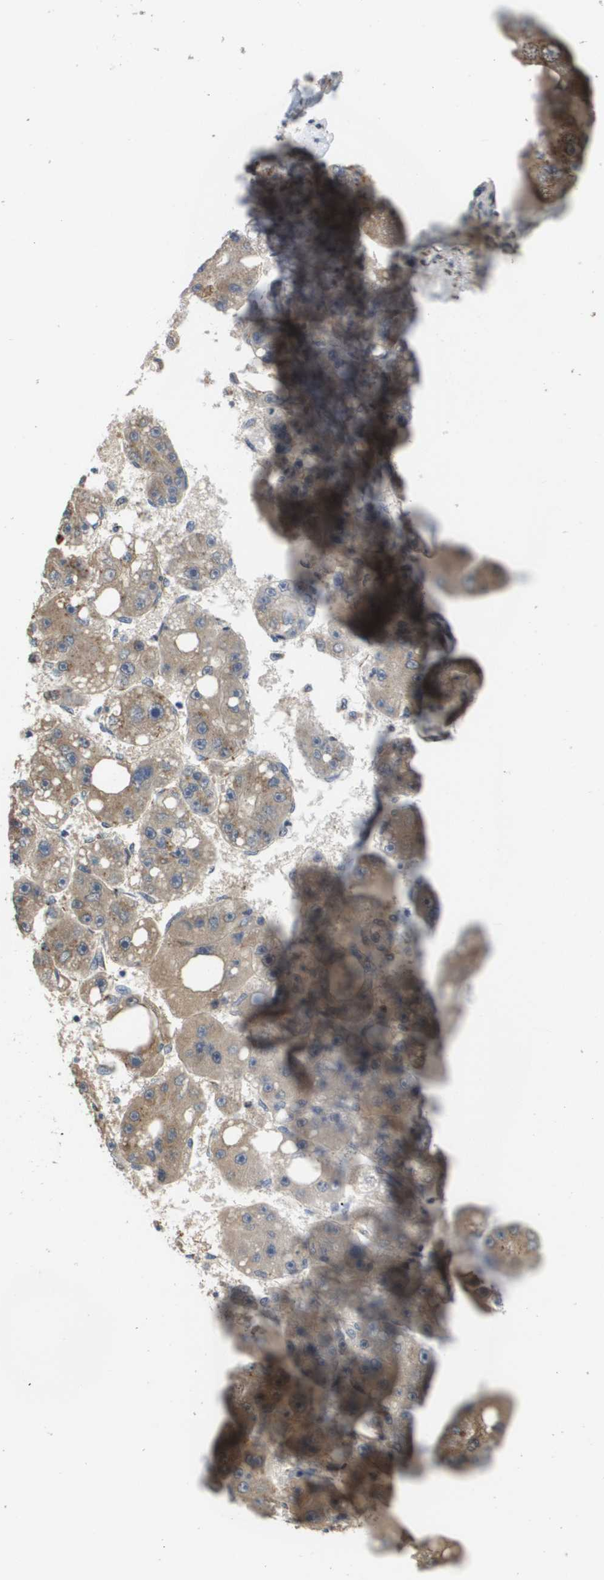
{"staining": {"intensity": "moderate", "quantity": ">75%", "location": "cytoplasmic/membranous"}, "tissue": "liver cancer", "cell_type": "Tumor cells", "image_type": "cancer", "snomed": [{"axis": "morphology", "description": "Carcinoma, Hepatocellular, NOS"}, {"axis": "topography", "description": "Liver"}], "caption": "Immunohistochemical staining of human liver cancer (hepatocellular carcinoma) displays medium levels of moderate cytoplasmic/membranous protein staining in approximately >75% of tumor cells.", "gene": "PCK1", "patient": {"sex": "female", "age": 61}}